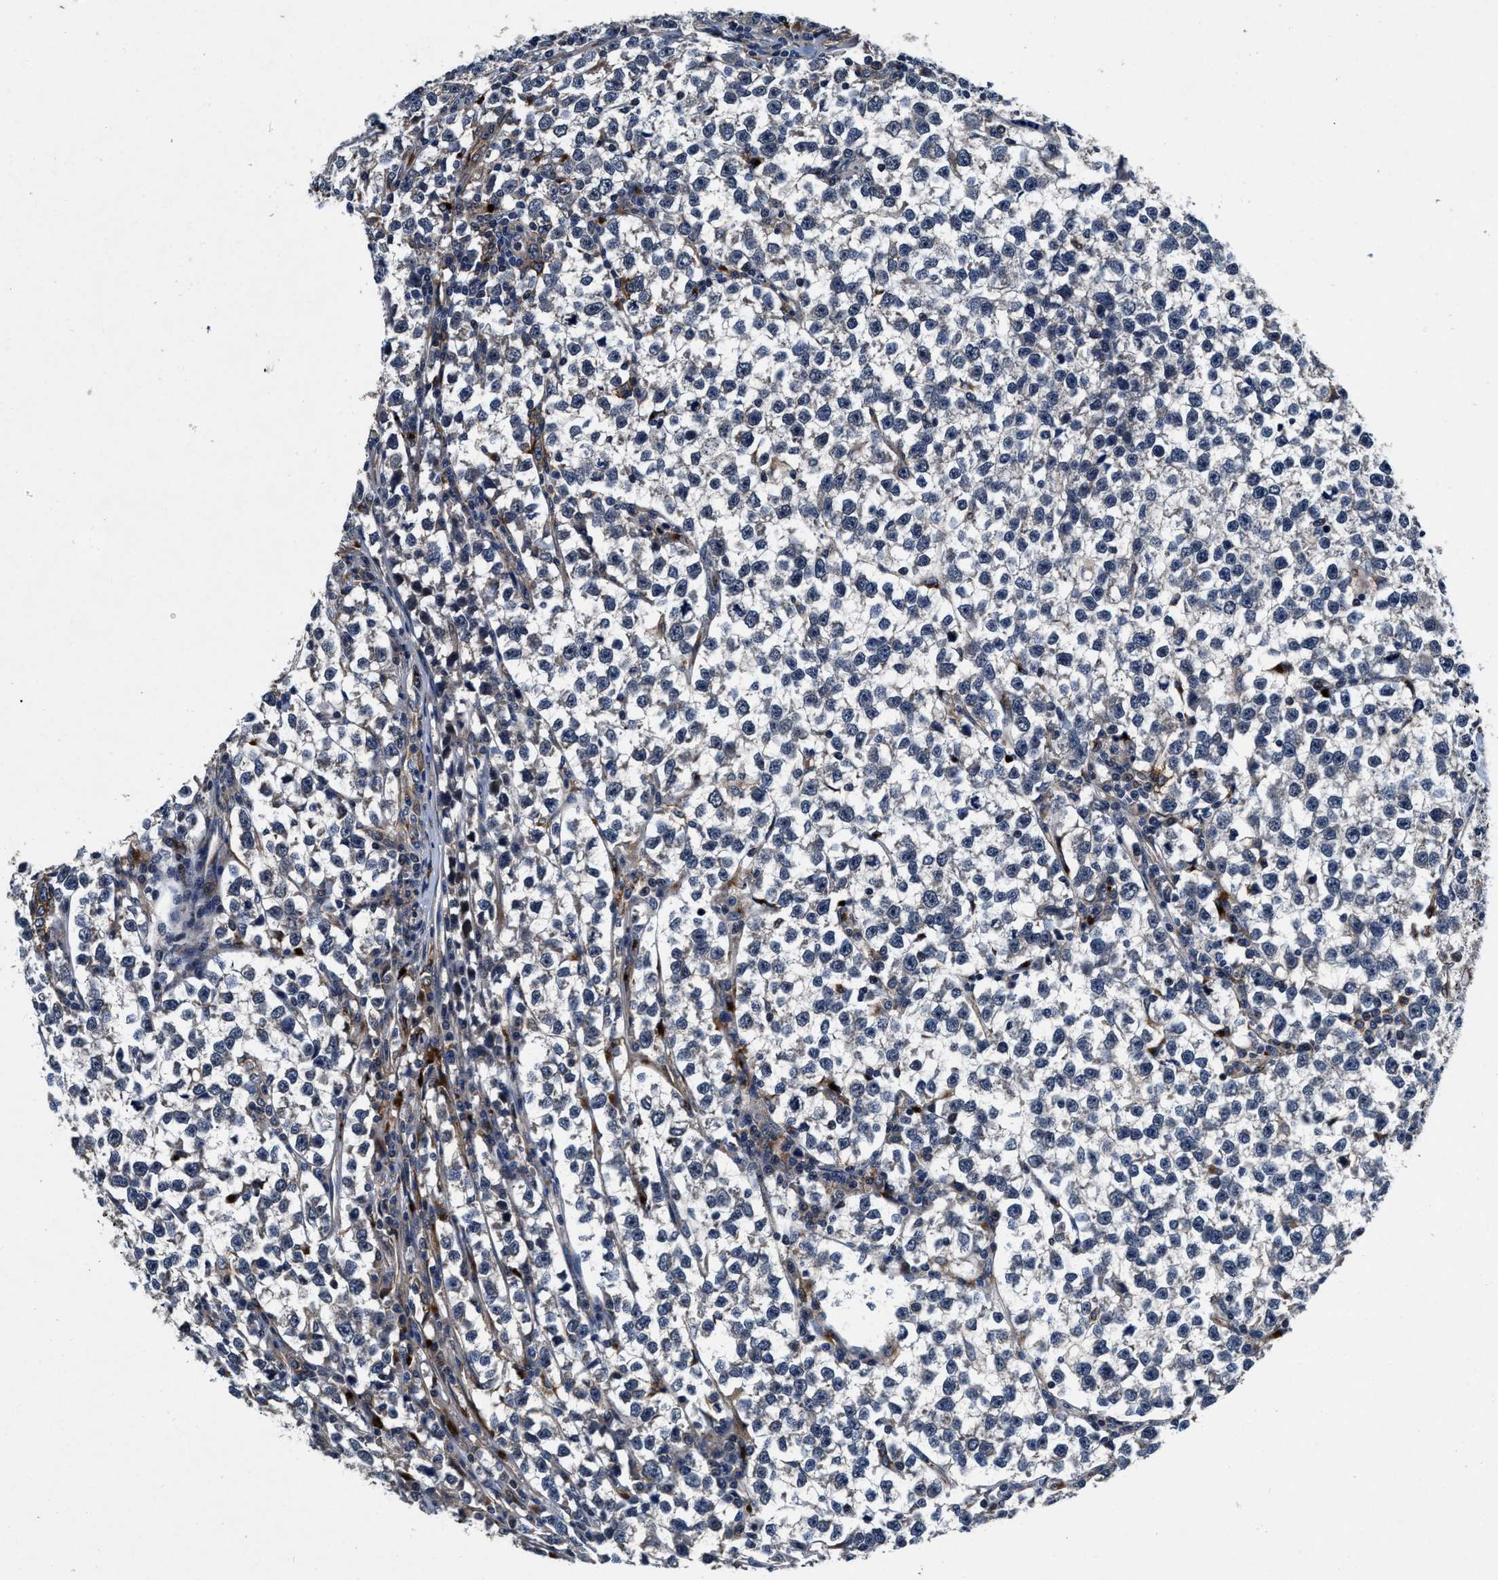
{"staining": {"intensity": "negative", "quantity": "none", "location": "none"}, "tissue": "testis cancer", "cell_type": "Tumor cells", "image_type": "cancer", "snomed": [{"axis": "morphology", "description": "Normal tissue, NOS"}, {"axis": "morphology", "description": "Seminoma, NOS"}, {"axis": "topography", "description": "Testis"}], "caption": "This is an immunohistochemistry photomicrograph of testis seminoma. There is no positivity in tumor cells.", "gene": "C2orf66", "patient": {"sex": "male", "age": 43}}